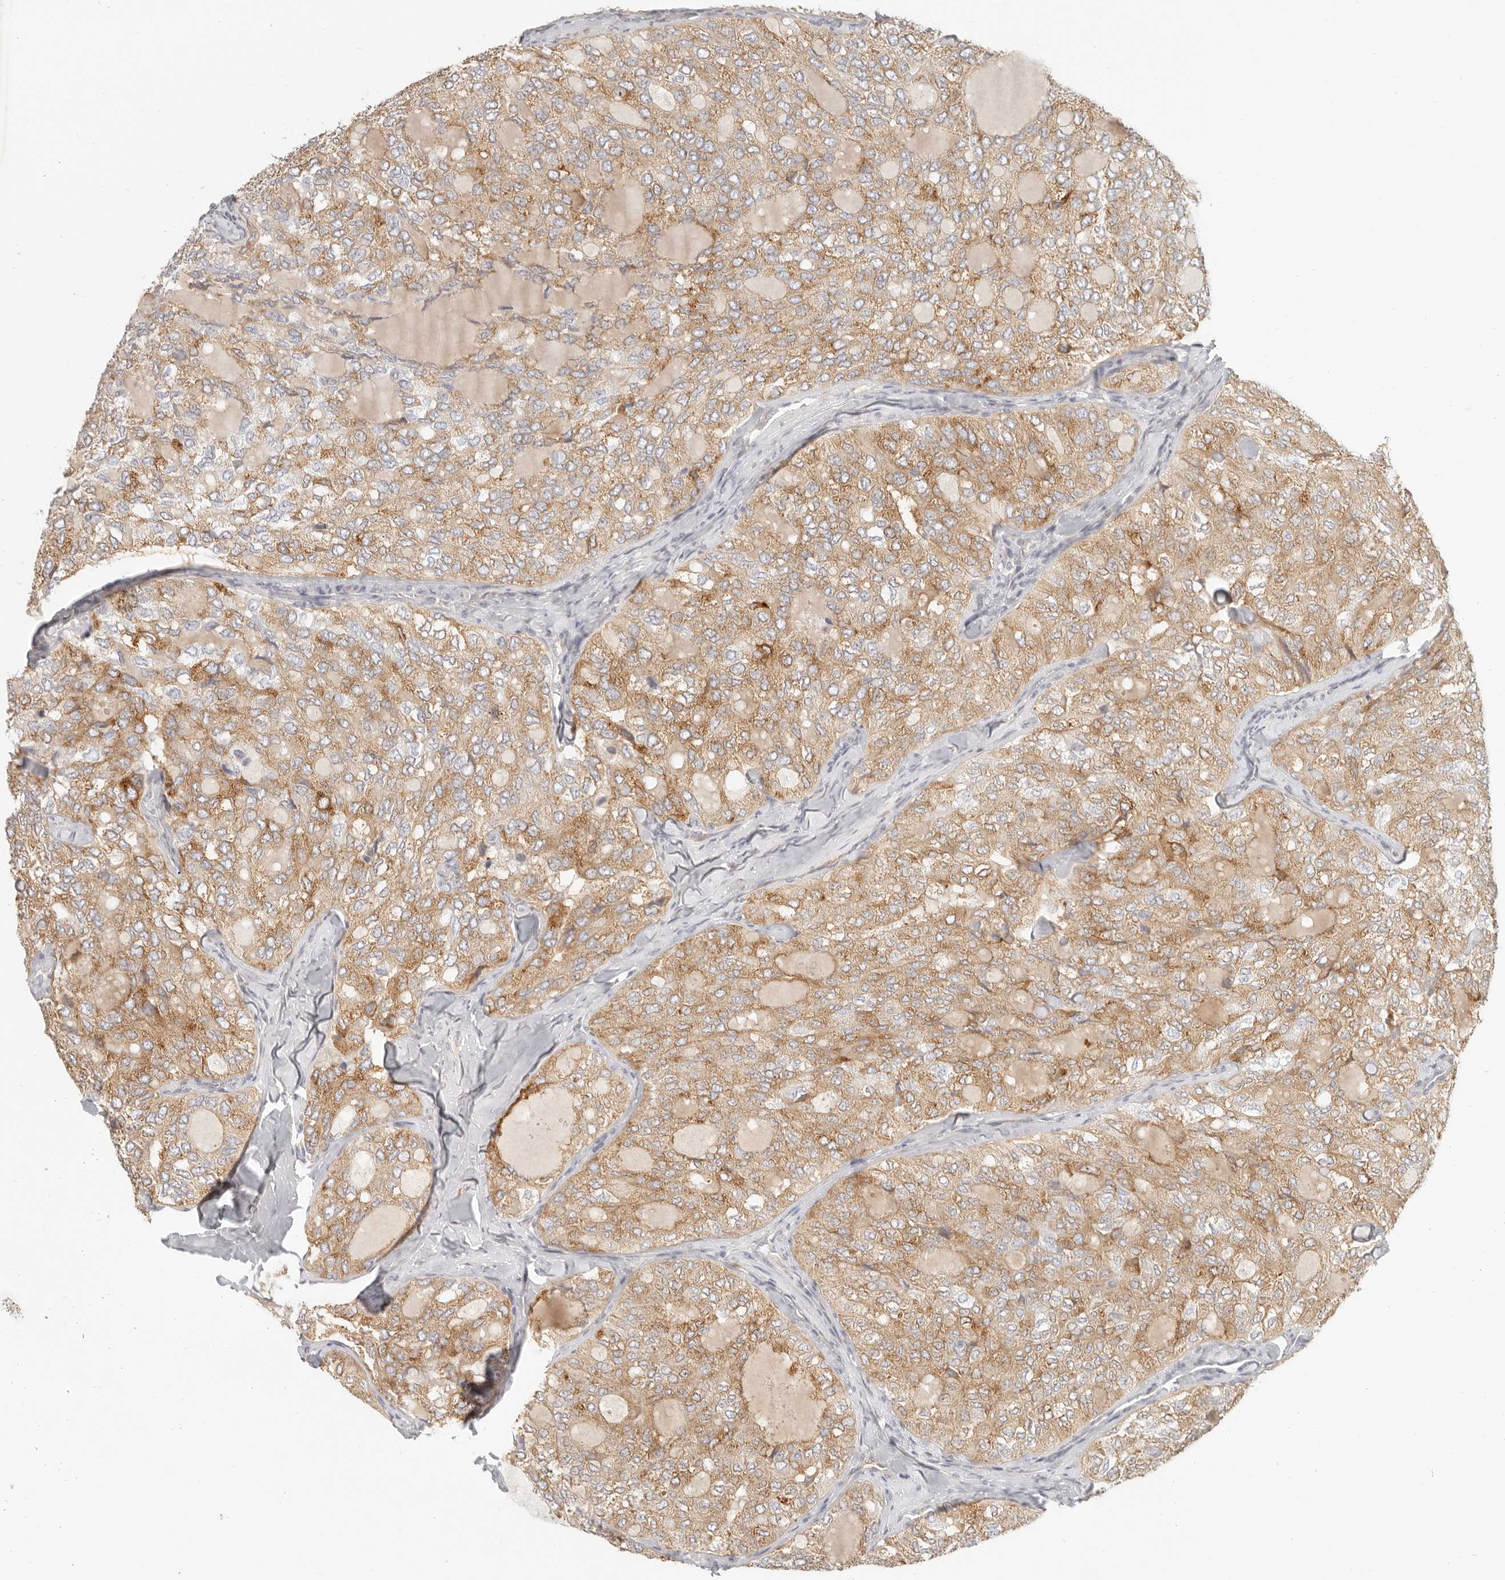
{"staining": {"intensity": "moderate", "quantity": ">75%", "location": "cytoplasmic/membranous"}, "tissue": "thyroid cancer", "cell_type": "Tumor cells", "image_type": "cancer", "snomed": [{"axis": "morphology", "description": "Follicular adenoma carcinoma, NOS"}, {"axis": "topography", "description": "Thyroid gland"}], "caption": "Immunohistochemistry (IHC) of human thyroid cancer shows medium levels of moderate cytoplasmic/membranous staining in about >75% of tumor cells. (Stains: DAB (3,3'-diaminobenzidine) in brown, nuclei in blue, Microscopy: brightfield microscopy at high magnification).", "gene": "PABPC4", "patient": {"sex": "male", "age": 75}}